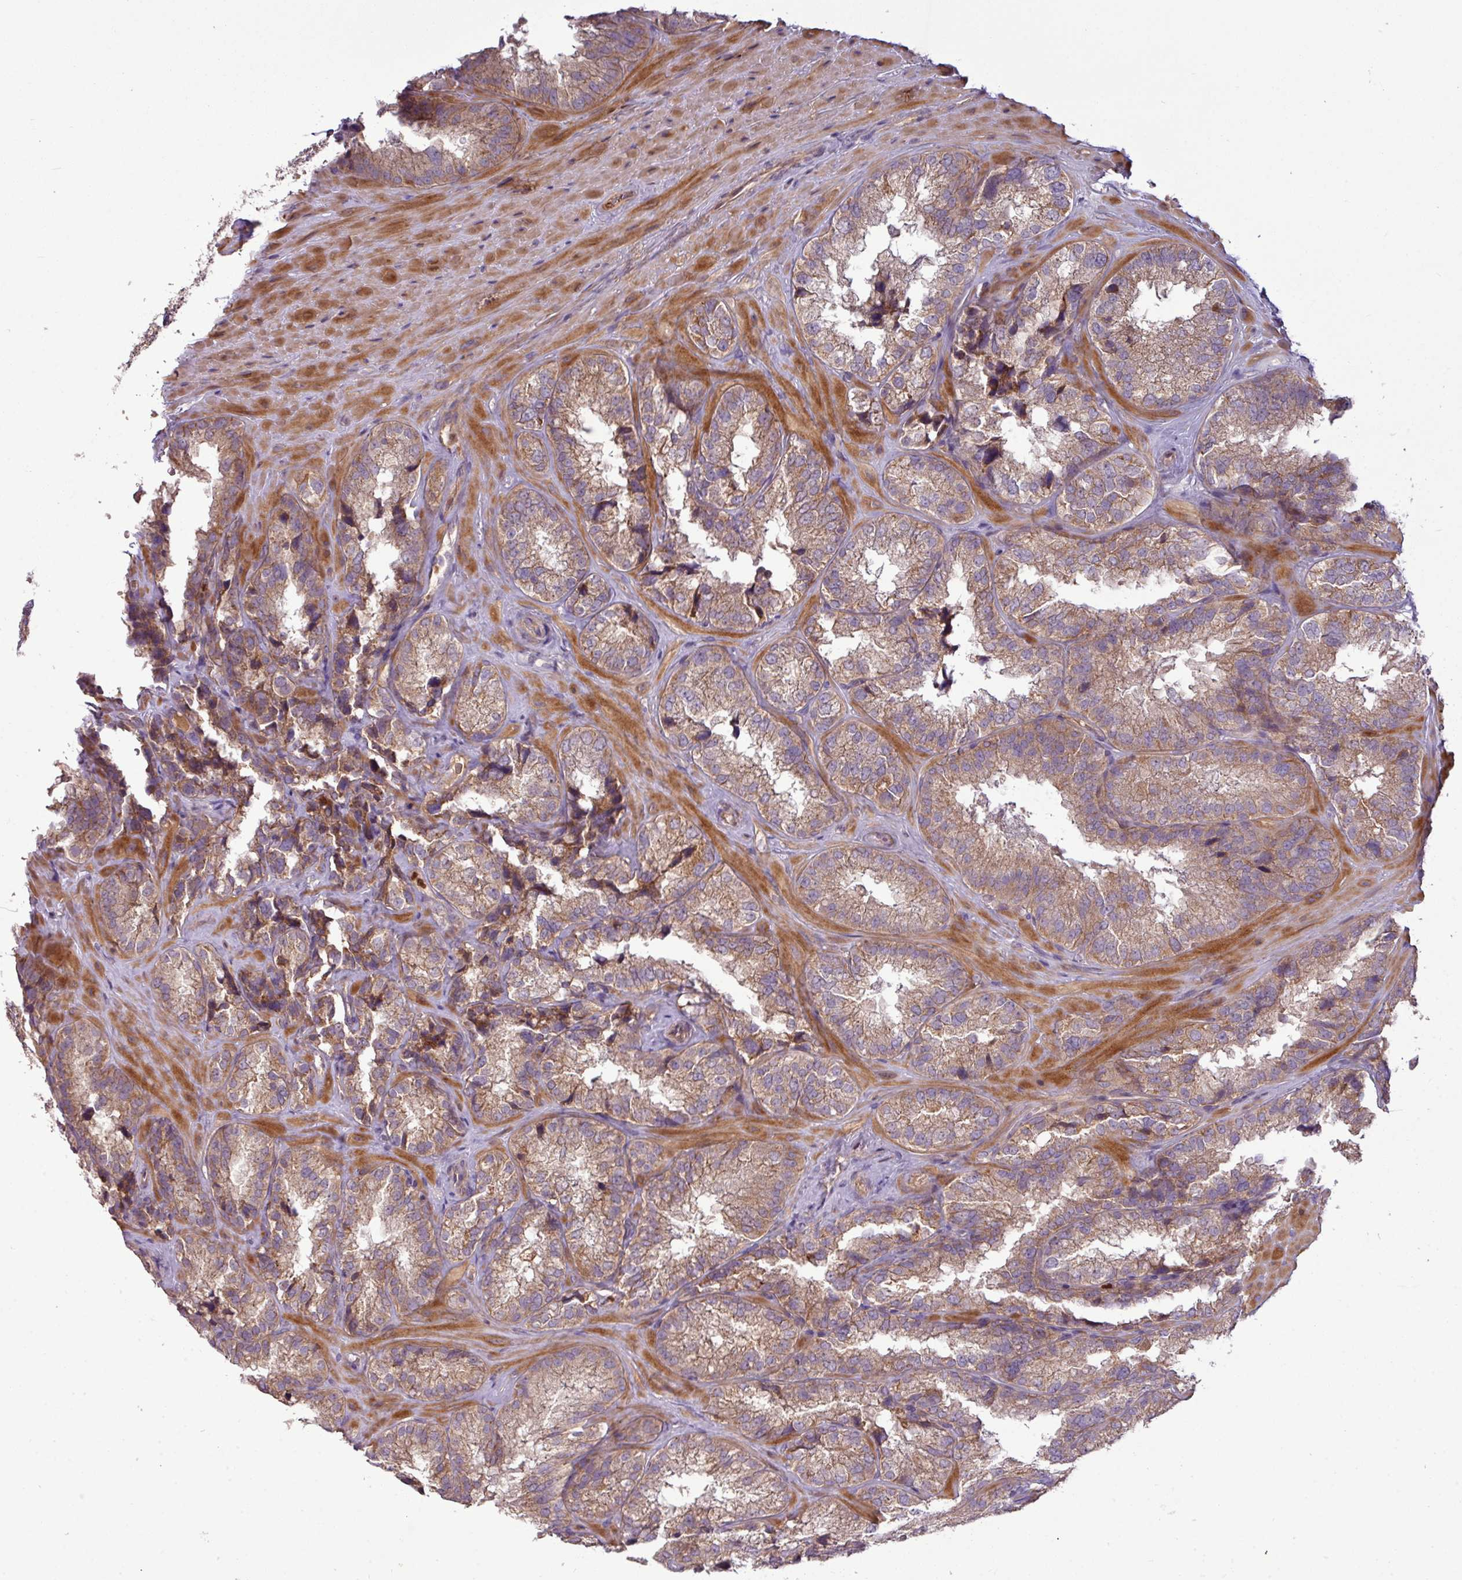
{"staining": {"intensity": "moderate", "quantity": ">75%", "location": "cytoplasmic/membranous"}, "tissue": "seminal vesicle", "cell_type": "Glandular cells", "image_type": "normal", "snomed": [{"axis": "morphology", "description": "Normal tissue, NOS"}, {"axis": "topography", "description": "Seminal veicle"}], "caption": "Seminal vesicle was stained to show a protein in brown. There is medium levels of moderate cytoplasmic/membranous positivity in approximately >75% of glandular cells. The protein of interest is shown in brown color, while the nuclei are stained blue.", "gene": "PAPLN", "patient": {"sex": "male", "age": 58}}